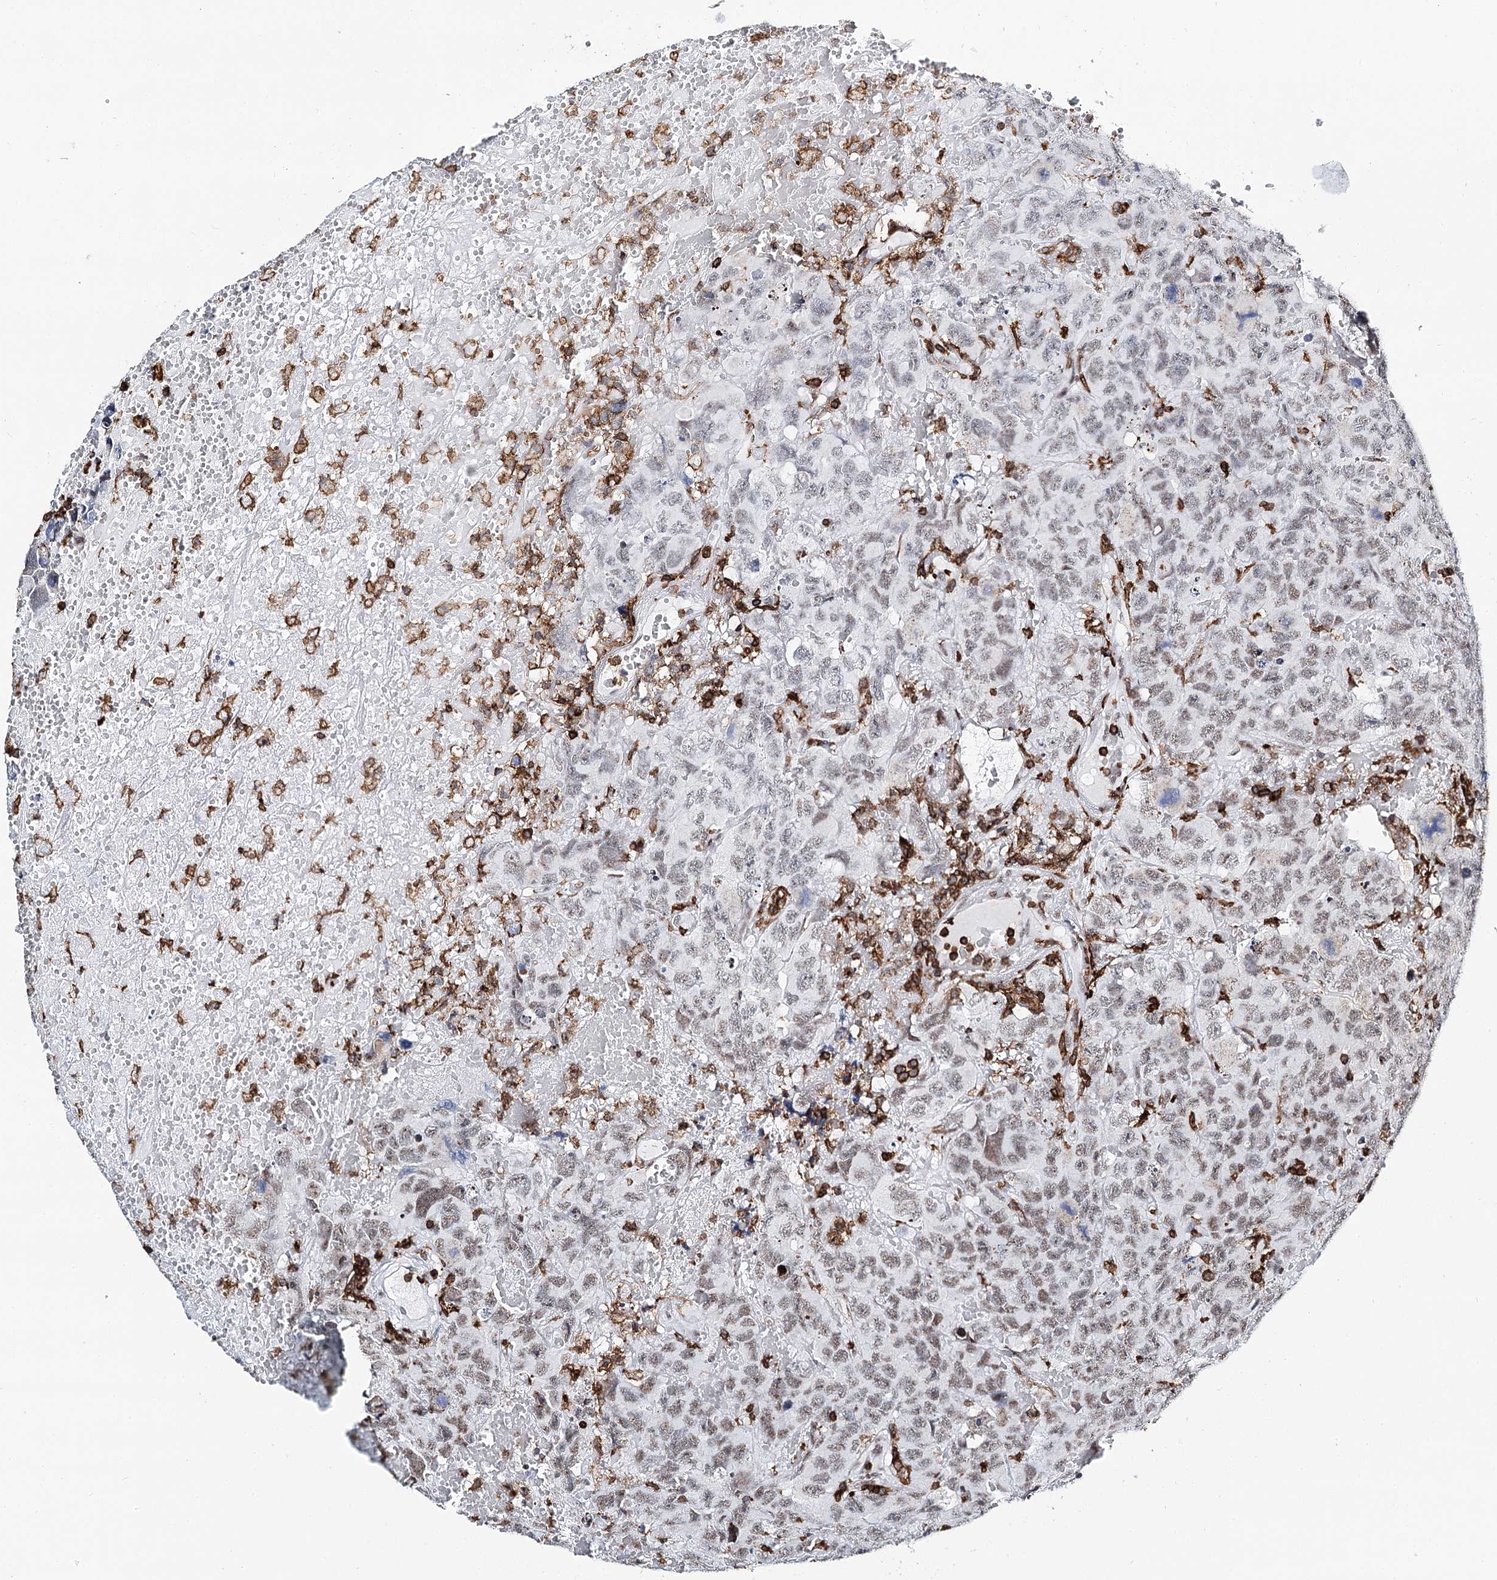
{"staining": {"intensity": "weak", "quantity": "25%-75%", "location": "nuclear"}, "tissue": "testis cancer", "cell_type": "Tumor cells", "image_type": "cancer", "snomed": [{"axis": "morphology", "description": "Carcinoma, Embryonal, NOS"}, {"axis": "topography", "description": "Testis"}], "caption": "Immunohistochemical staining of testis embryonal carcinoma displays low levels of weak nuclear expression in about 25%-75% of tumor cells. (DAB IHC with brightfield microscopy, high magnification).", "gene": "BARD1", "patient": {"sex": "male", "age": 45}}